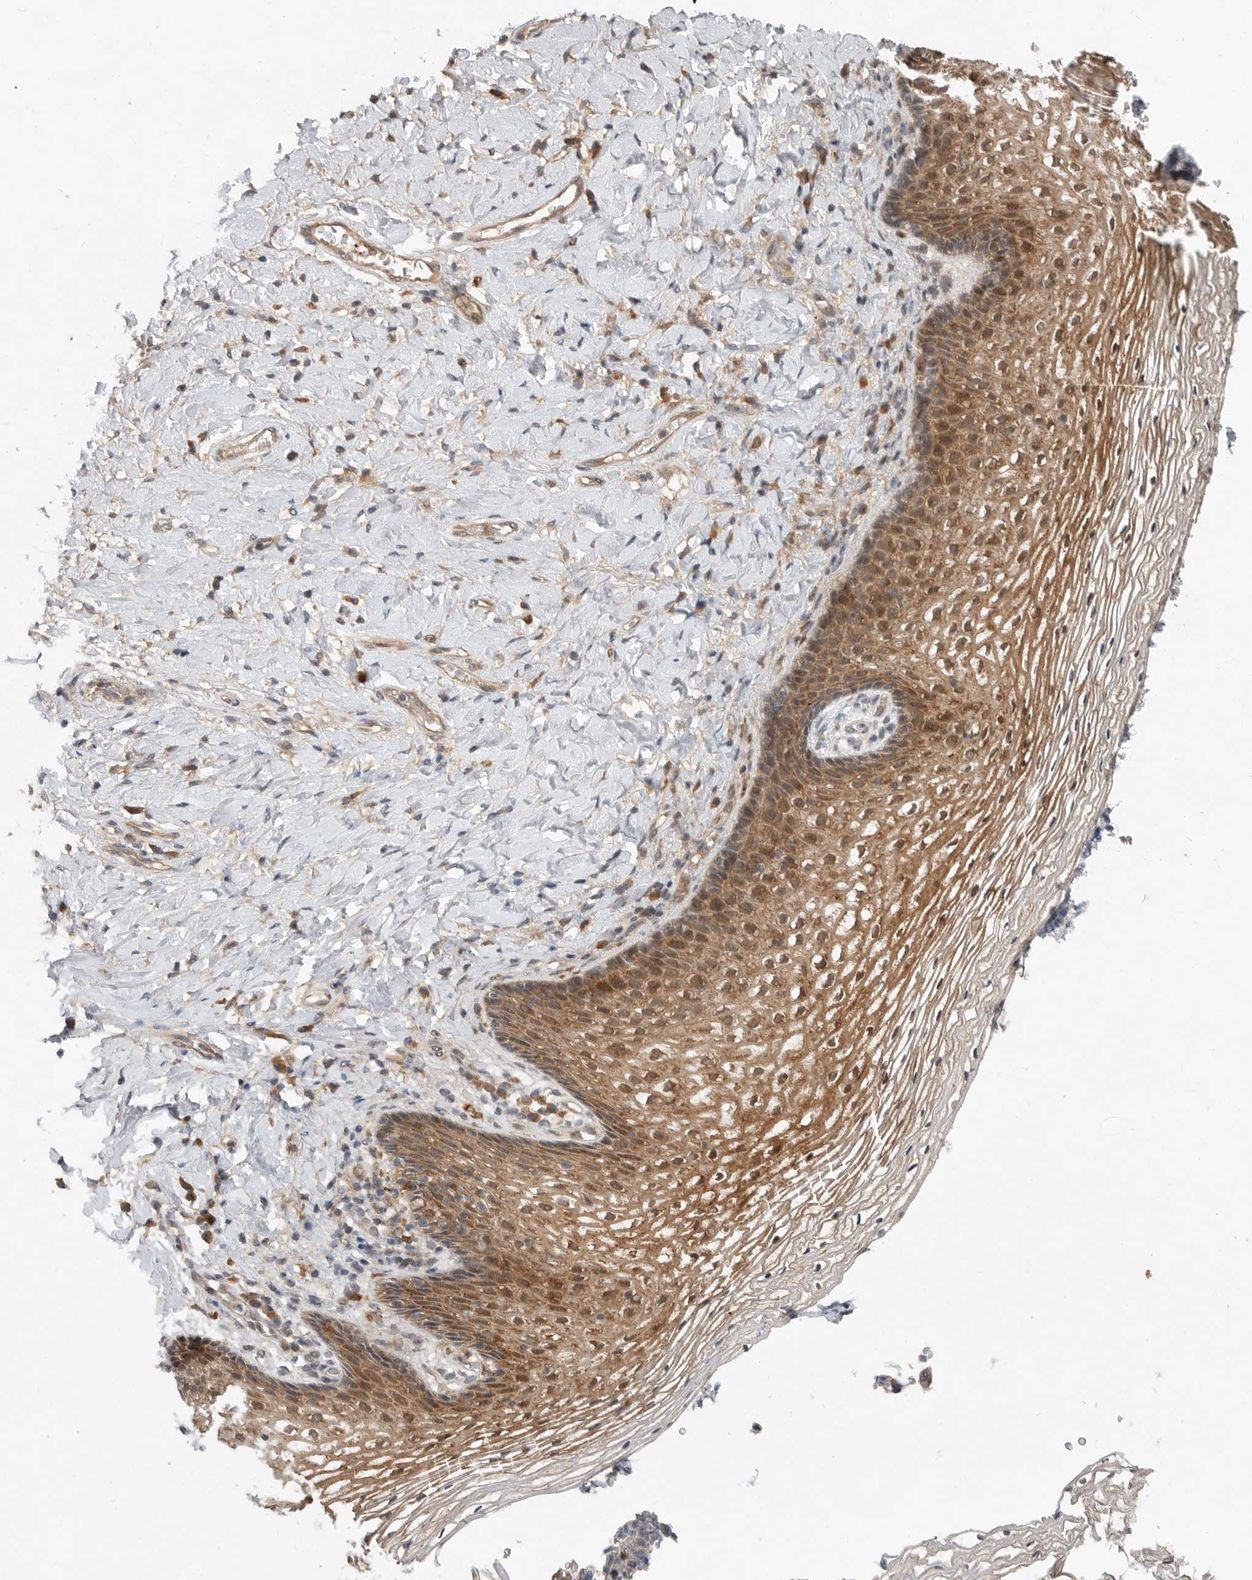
{"staining": {"intensity": "moderate", "quantity": ">75%", "location": "cytoplasmic/membranous,nuclear"}, "tissue": "vagina", "cell_type": "Squamous epithelial cells", "image_type": "normal", "snomed": [{"axis": "morphology", "description": "Normal tissue, NOS"}, {"axis": "topography", "description": "Vagina"}], "caption": "IHC (DAB) staining of unremarkable human vagina demonstrates moderate cytoplasmic/membranous,nuclear protein positivity in about >75% of squamous epithelial cells.", "gene": "OSBPL9", "patient": {"sex": "female", "age": 60}}